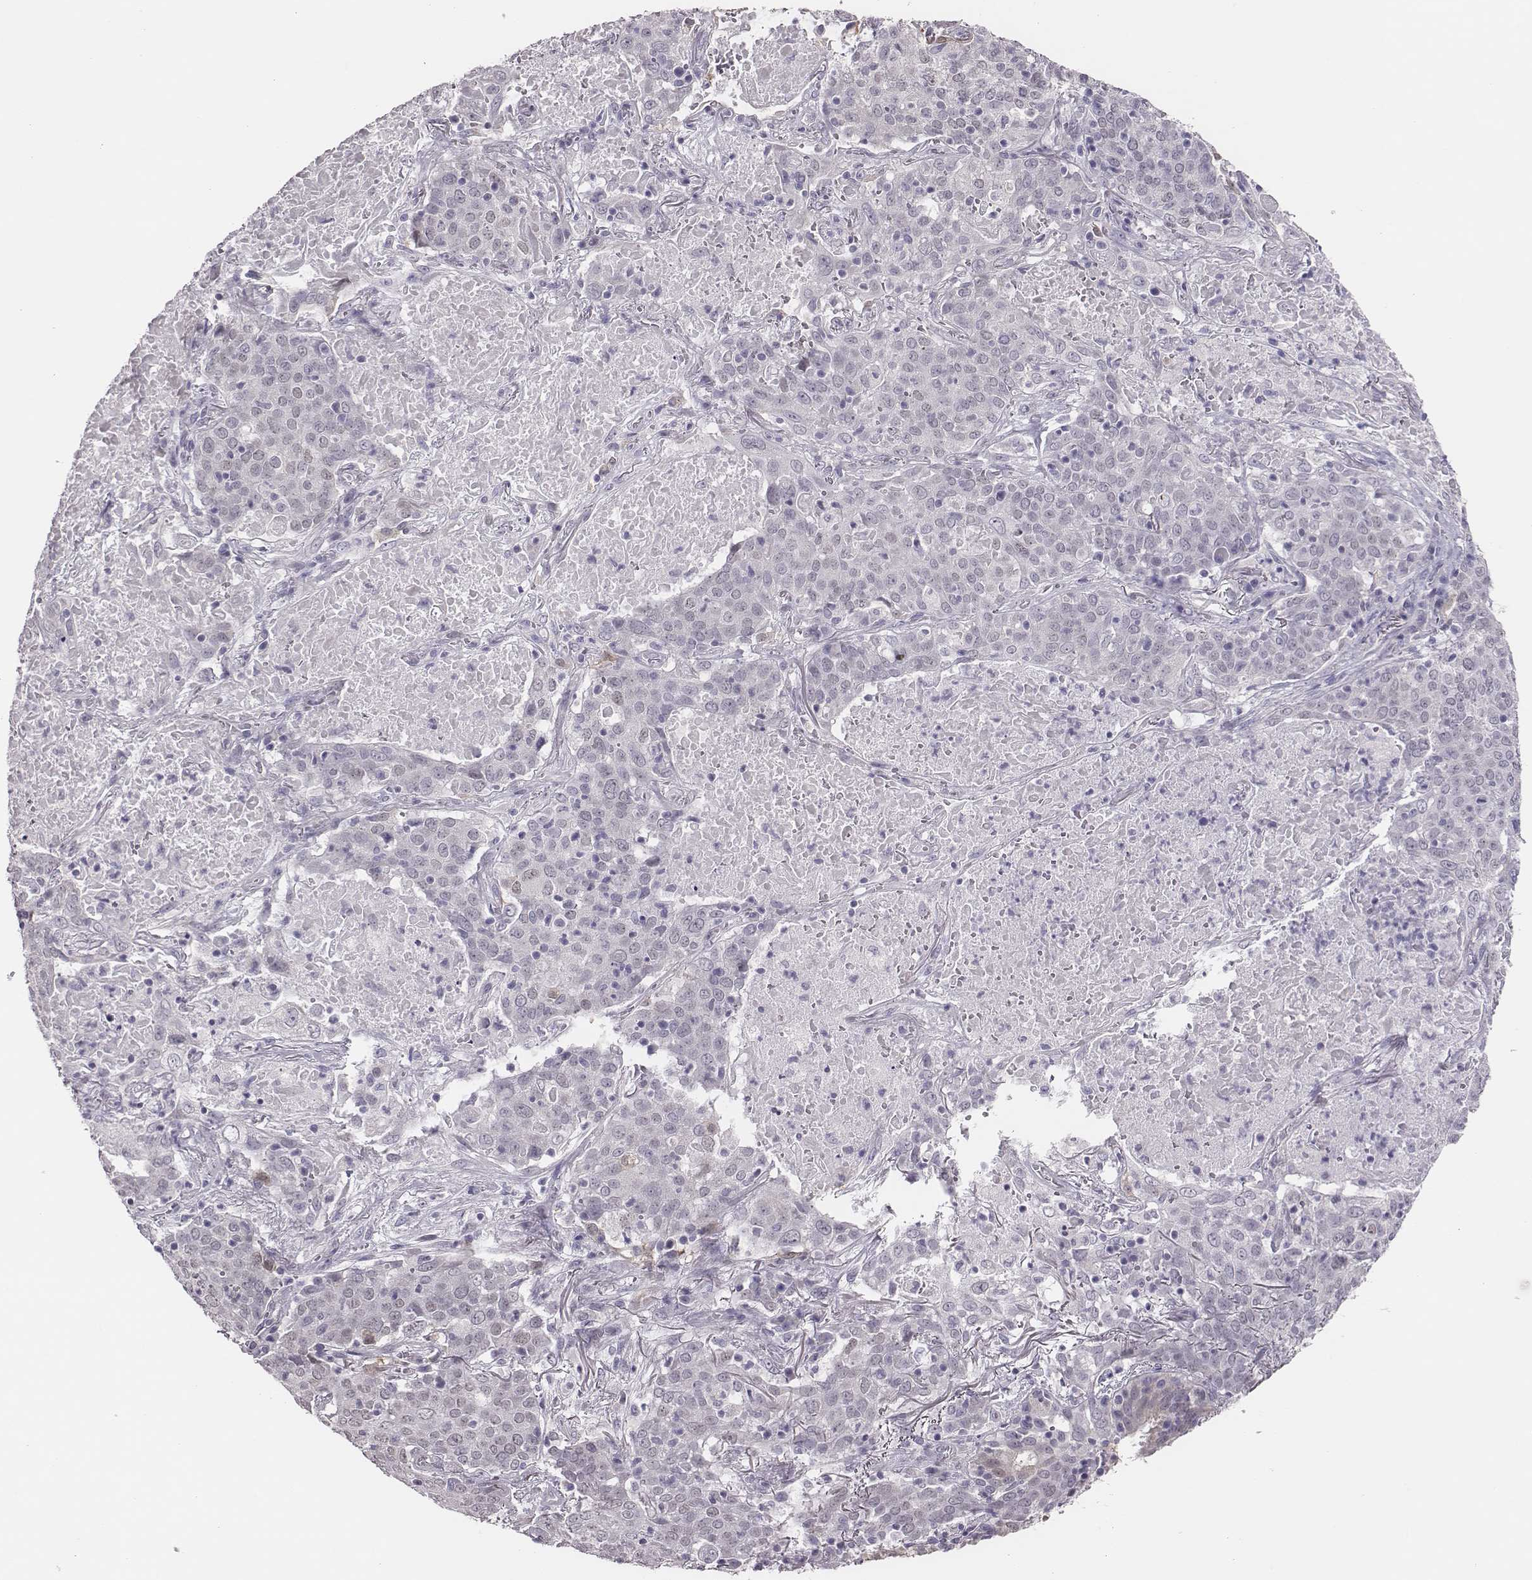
{"staining": {"intensity": "negative", "quantity": "none", "location": "none"}, "tissue": "lung cancer", "cell_type": "Tumor cells", "image_type": "cancer", "snomed": [{"axis": "morphology", "description": "Squamous cell carcinoma, NOS"}, {"axis": "topography", "description": "Lung"}], "caption": "The immunohistochemistry micrograph has no significant expression in tumor cells of lung cancer (squamous cell carcinoma) tissue.", "gene": "SCML2", "patient": {"sex": "male", "age": 82}}